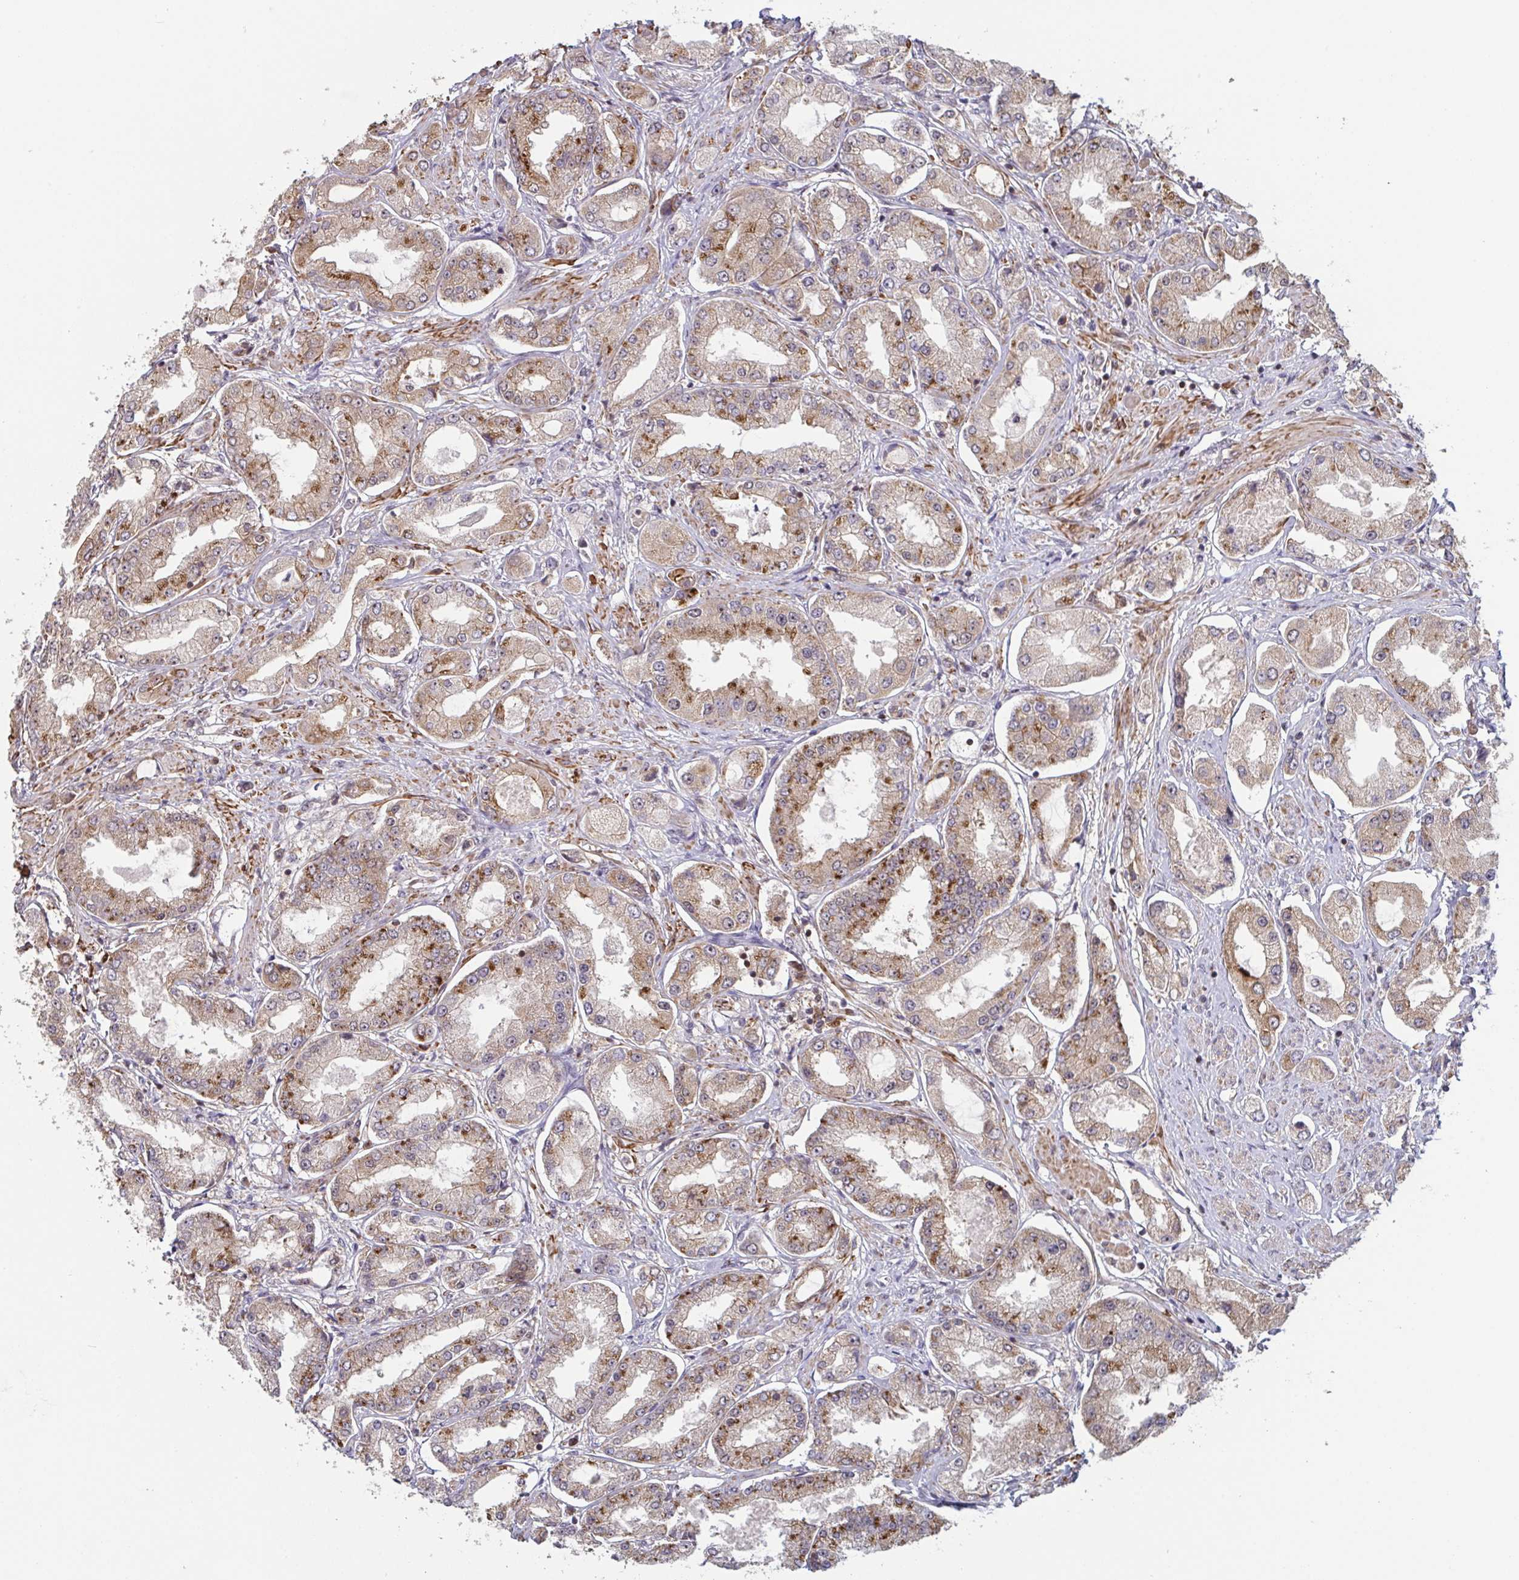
{"staining": {"intensity": "moderate", "quantity": ">75%", "location": "cytoplasmic/membranous"}, "tissue": "prostate cancer", "cell_type": "Tumor cells", "image_type": "cancer", "snomed": [{"axis": "morphology", "description": "Adenocarcinoma, High grade"}, {"axis": "topography", "description": "Prostate"}], "caption": "Human prostate cancer (high-grade adenocarcinoma) stained with a brown dye demonstrates moderate cytoplasmic/membranous positive positivity in about >75% of tumor cells.", "gene": "NLRP13", "patient": {"sex": "male", "age": 69}}